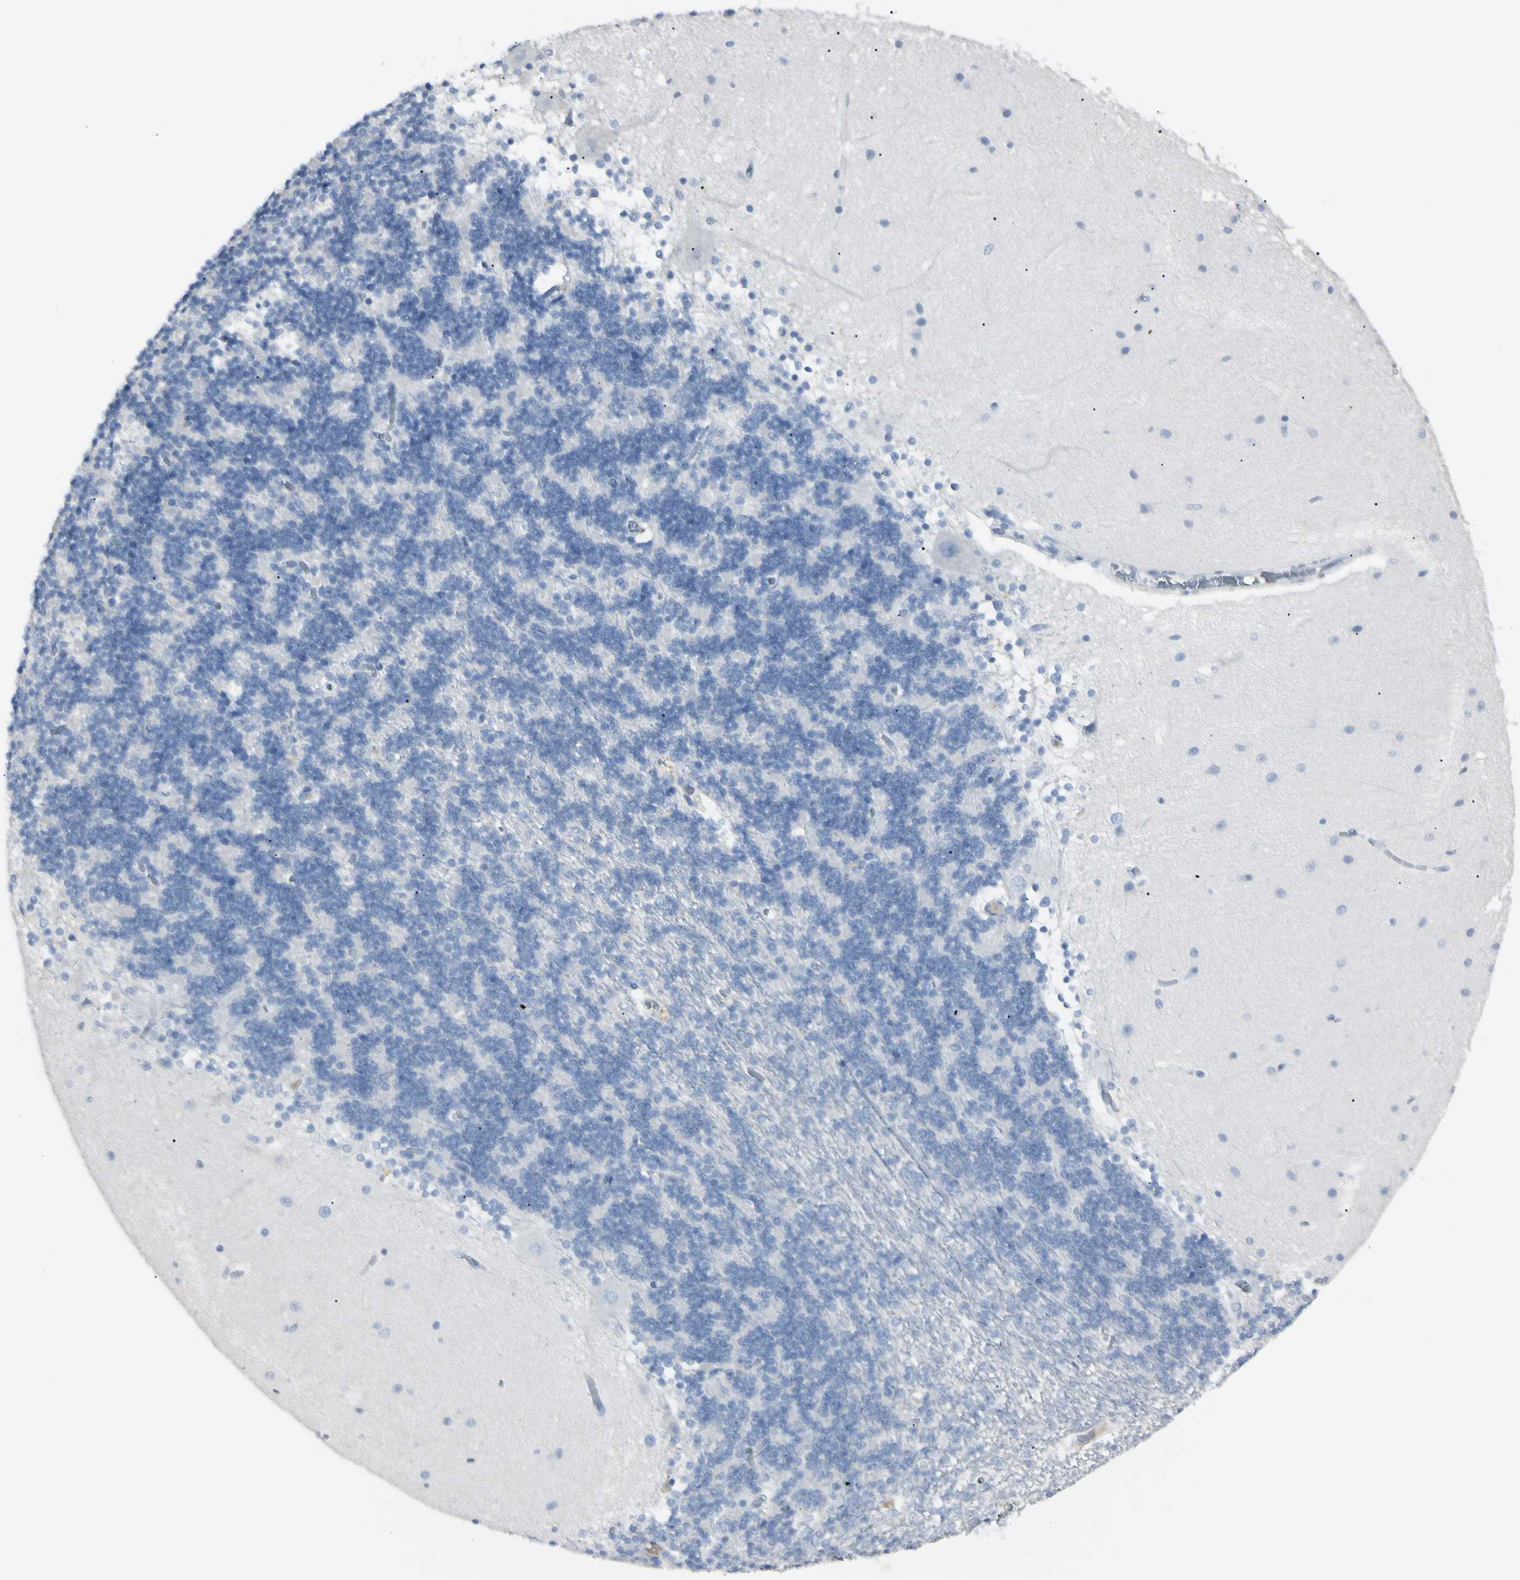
{"staining": {"intensity": "negative", "quantity": "none", "location": "none"}, "tissue": "cerebellum", "cell_type": "Cells in granular layer", "image_type": "normal", "snomed": [{"axis": "morphology", "description": "Normal tissue, NOS"}, {"axis": "topography", "description": "Cerebellum"}], "caption": "IHC image of benign cerebellum stained for a protein (brown), which shows no staining in cells in granular layer.", "gene": "PIP", "patient": {"sex": "female", "age": 54}}